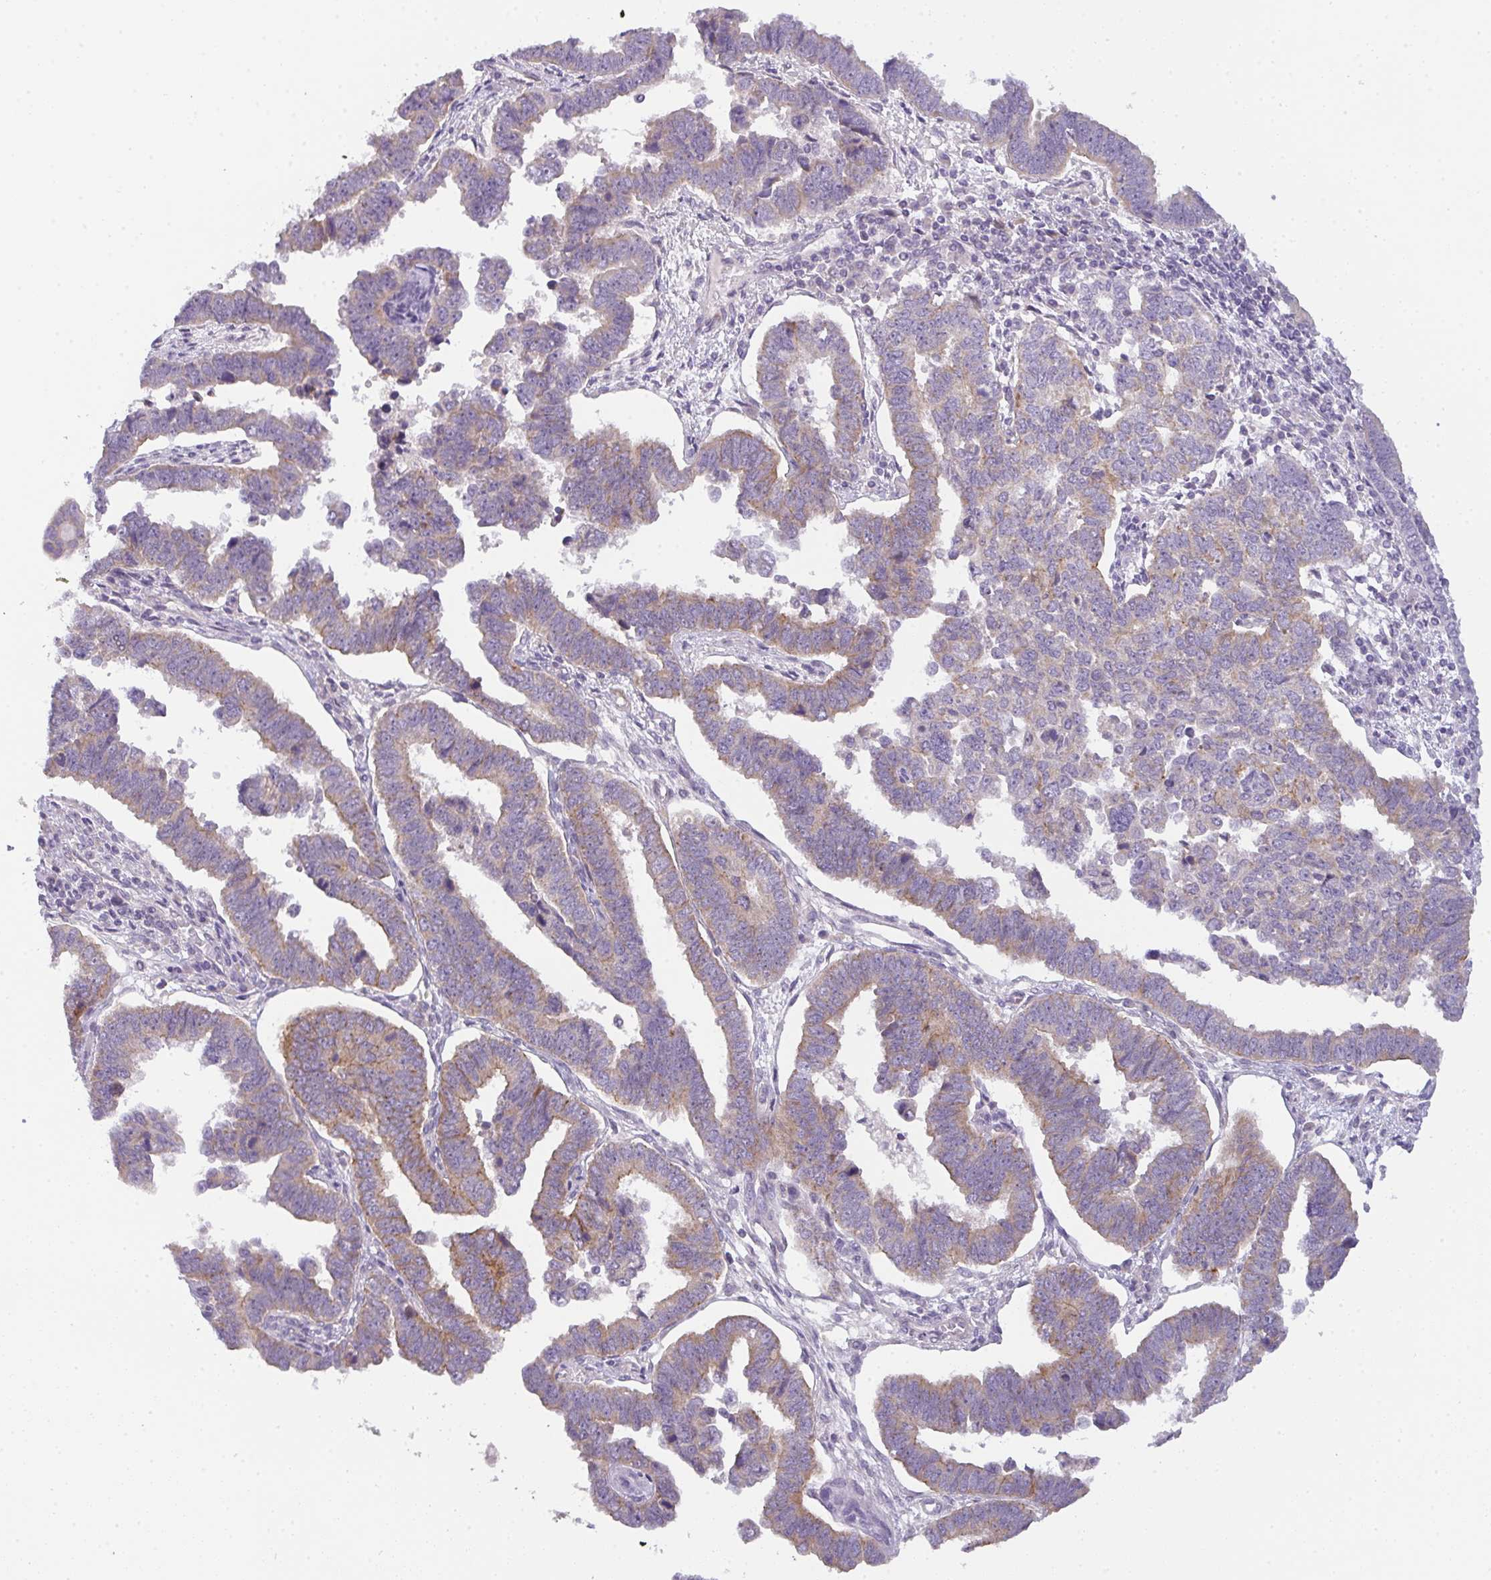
{"staining": {"intensity": "moderate", "quantity": "25%-75%", "location": "cytoplasmic/membranous"}, "tissue": "endometrial cancer", "cell_type": "Tumor cells", "image_type": "cancer", "snomed": [{"axis": "morphology", "description": "Adenocarcinoma, NOS"}, {"axis": "topography", "description": "Endometrium"}], "caption": "Immunohistochemical staining of human endometrial adenocarcinoma exhibits medium levels of moderate cytoplasmic/membranous expression in about 25%-75% of tumor cells.", "gene": "FILIP1", "patient": {"sex": "female", "age": 75}}